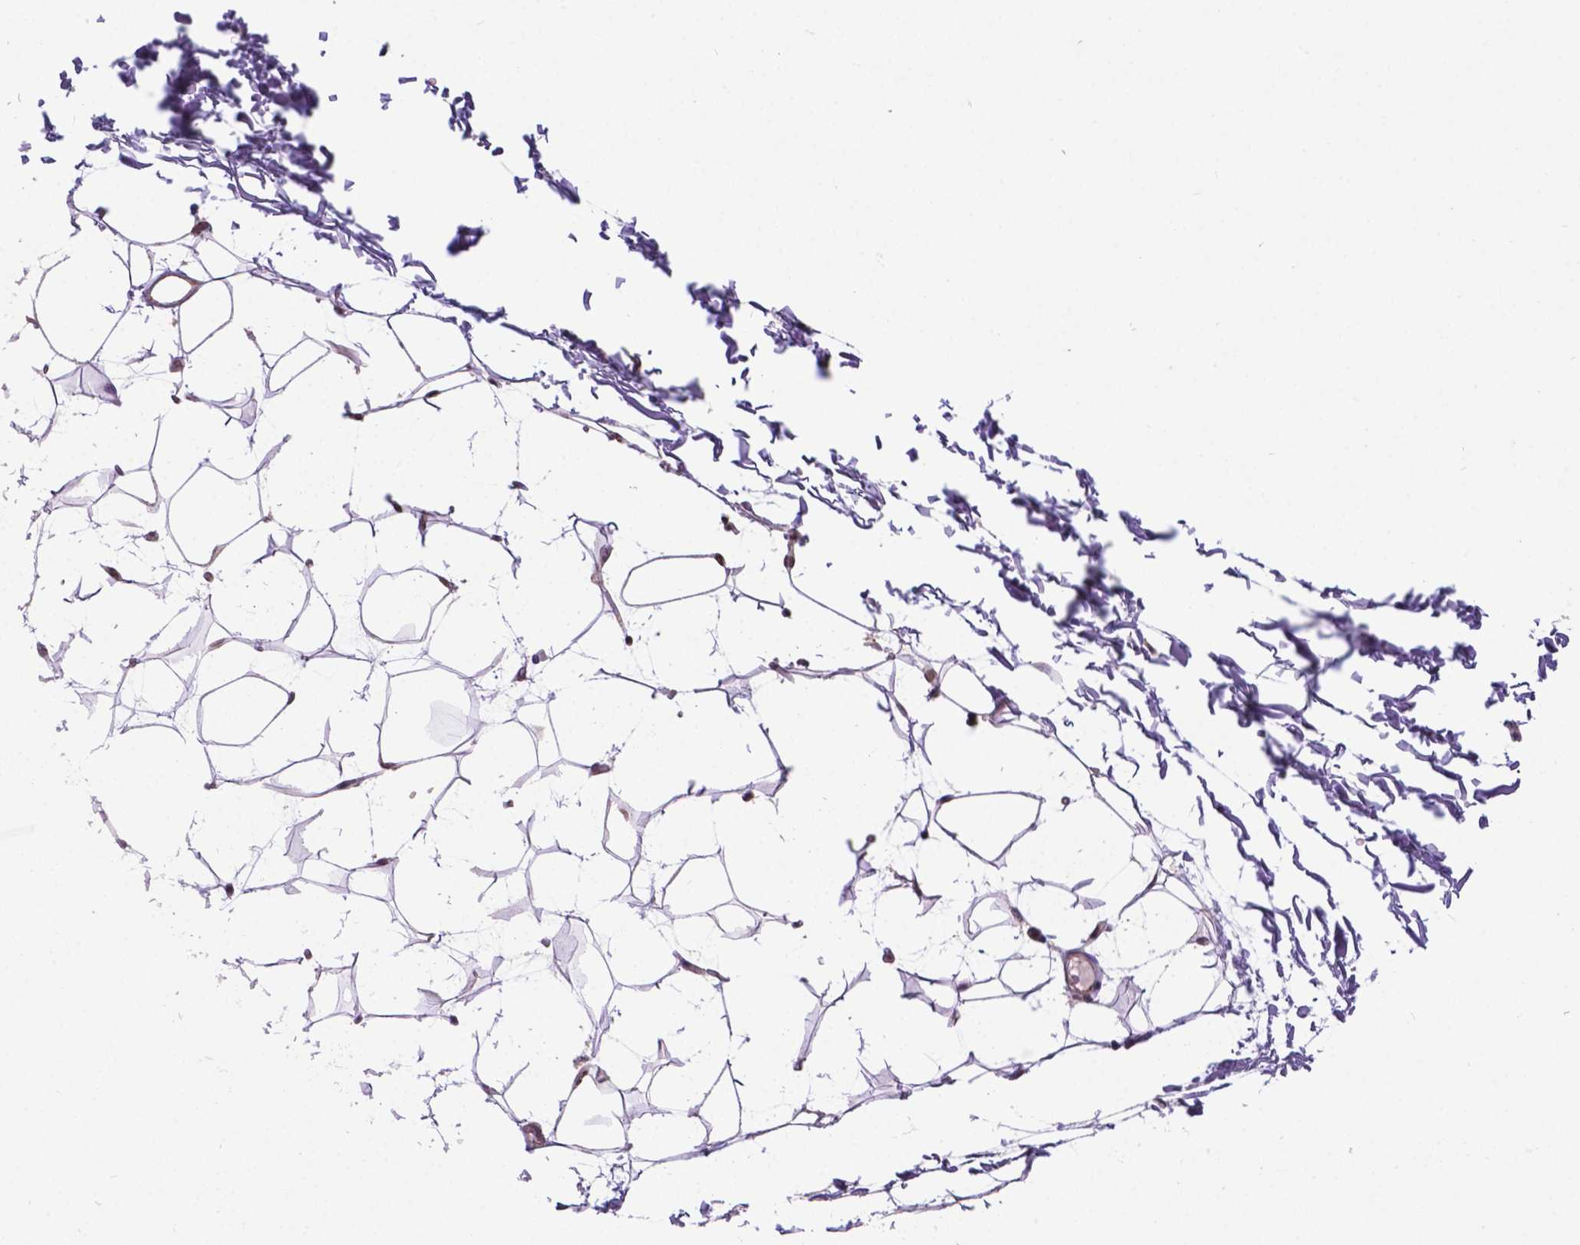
{"staining": {"intensity": "negative", "quantity": "none", "location": "none"}, "tissue": "breast", "cell_type": "Adipocytes", "image_type": "normal", "snomed": [{"axis": "morphology", "description": "Normal tissue, NOS"}, {"axis": "topography", "description": "Skin"}, {"axis": "topography", "description": "Breast"}], "caption": "This is a histopathology image of immunohistochemistry (IHC) staining of unremarkable breast, which shows no expression in adipocytes. Brightfield microscopy of immunohistochemistry (IHC) stained with DAB (3,3'-diaminobenzidine) (brown) and hematoxylin (blue), captured at high magnification.", "gene": "CSNK2A1", "patient": {"sex": "female", "age": 43}}